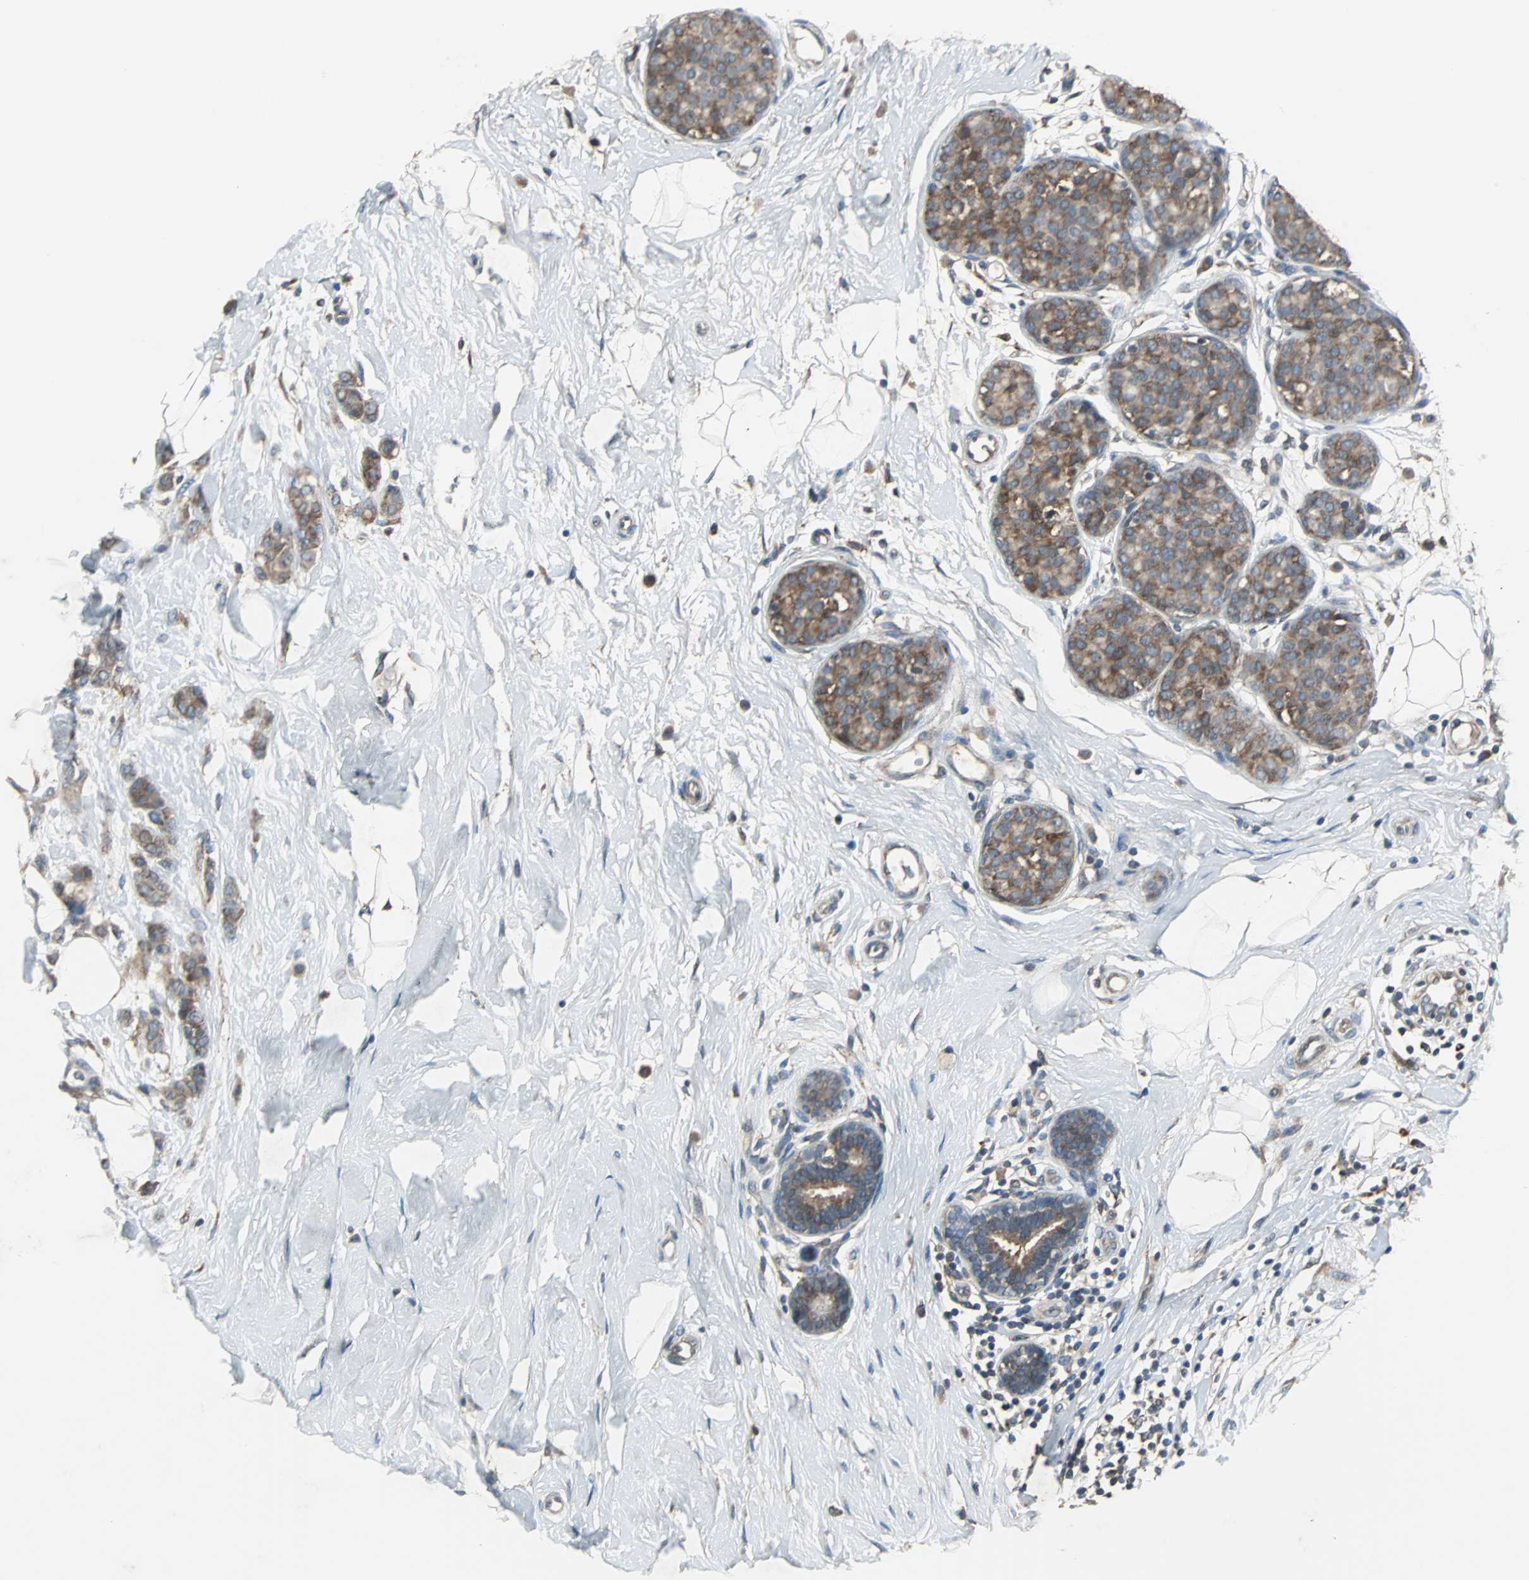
{"staining": {"intensity": "weak", "quantity": ">75%", "location": "cytoplasmic/membranous"}, "tissue": "breast cancer", "cell_type": "Tumor cells", "image_type": "cancer", "snomed": [{"axis": "morphology", "description": "Lobular carcinoma, in situ"}, {"axis": "morphology", "description": "Lobular carcinoma"}, {"axis": "topography", "description": "Breast"}], "caption": "Protein expression analysis of human breast lobular carcinoma in situ reveals weak cytoplasmic/membranous expression in about >75% of tumor cells. The staining is performed using DAB (3,3'-diaminobenzidine) brown chromogen to label protein expression. The nuclei are counter-stained blue using hematoxylin.", "gene": "SOS1", "patient": {"sex": "female", "age": 41}}